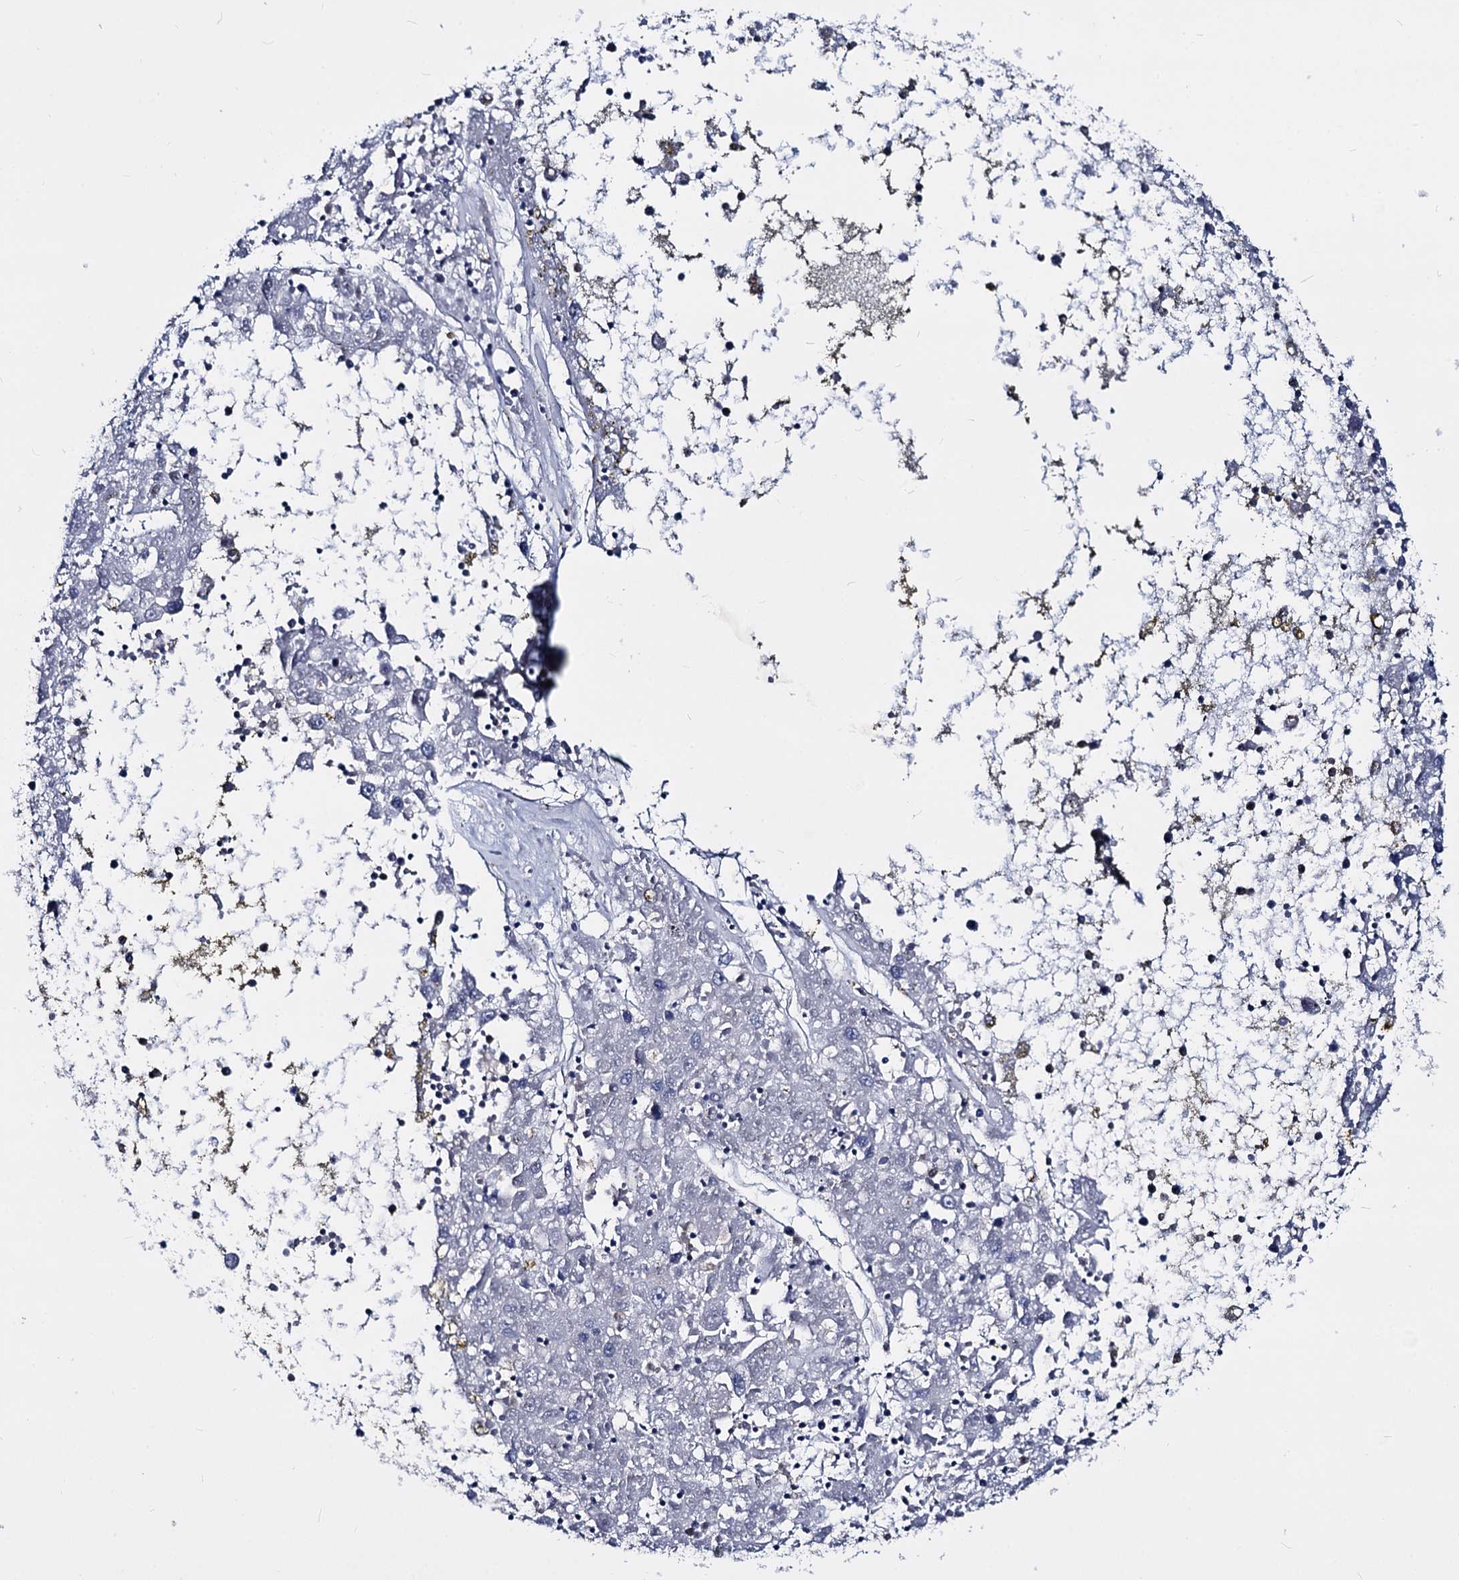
{"staining": {"intensity": "negative", "quantity": "none", "location": "none"}, "tissue": "liver cancer", "cell_type": "Tumor cells", "image_type": "cancer", "snomed": [{"axis": "morphology", "description": "Carcinoma, Hepatocellular, NOS"}, {"axis": "topography", "description": "Liver"}], "caption": "Hepatocellular carcinoma (liver) was stained to show a protein in brown. There is no significant staining in tumor cells.", "gene": "RHOG", "patient": {"sex": "male", "age": 49}}